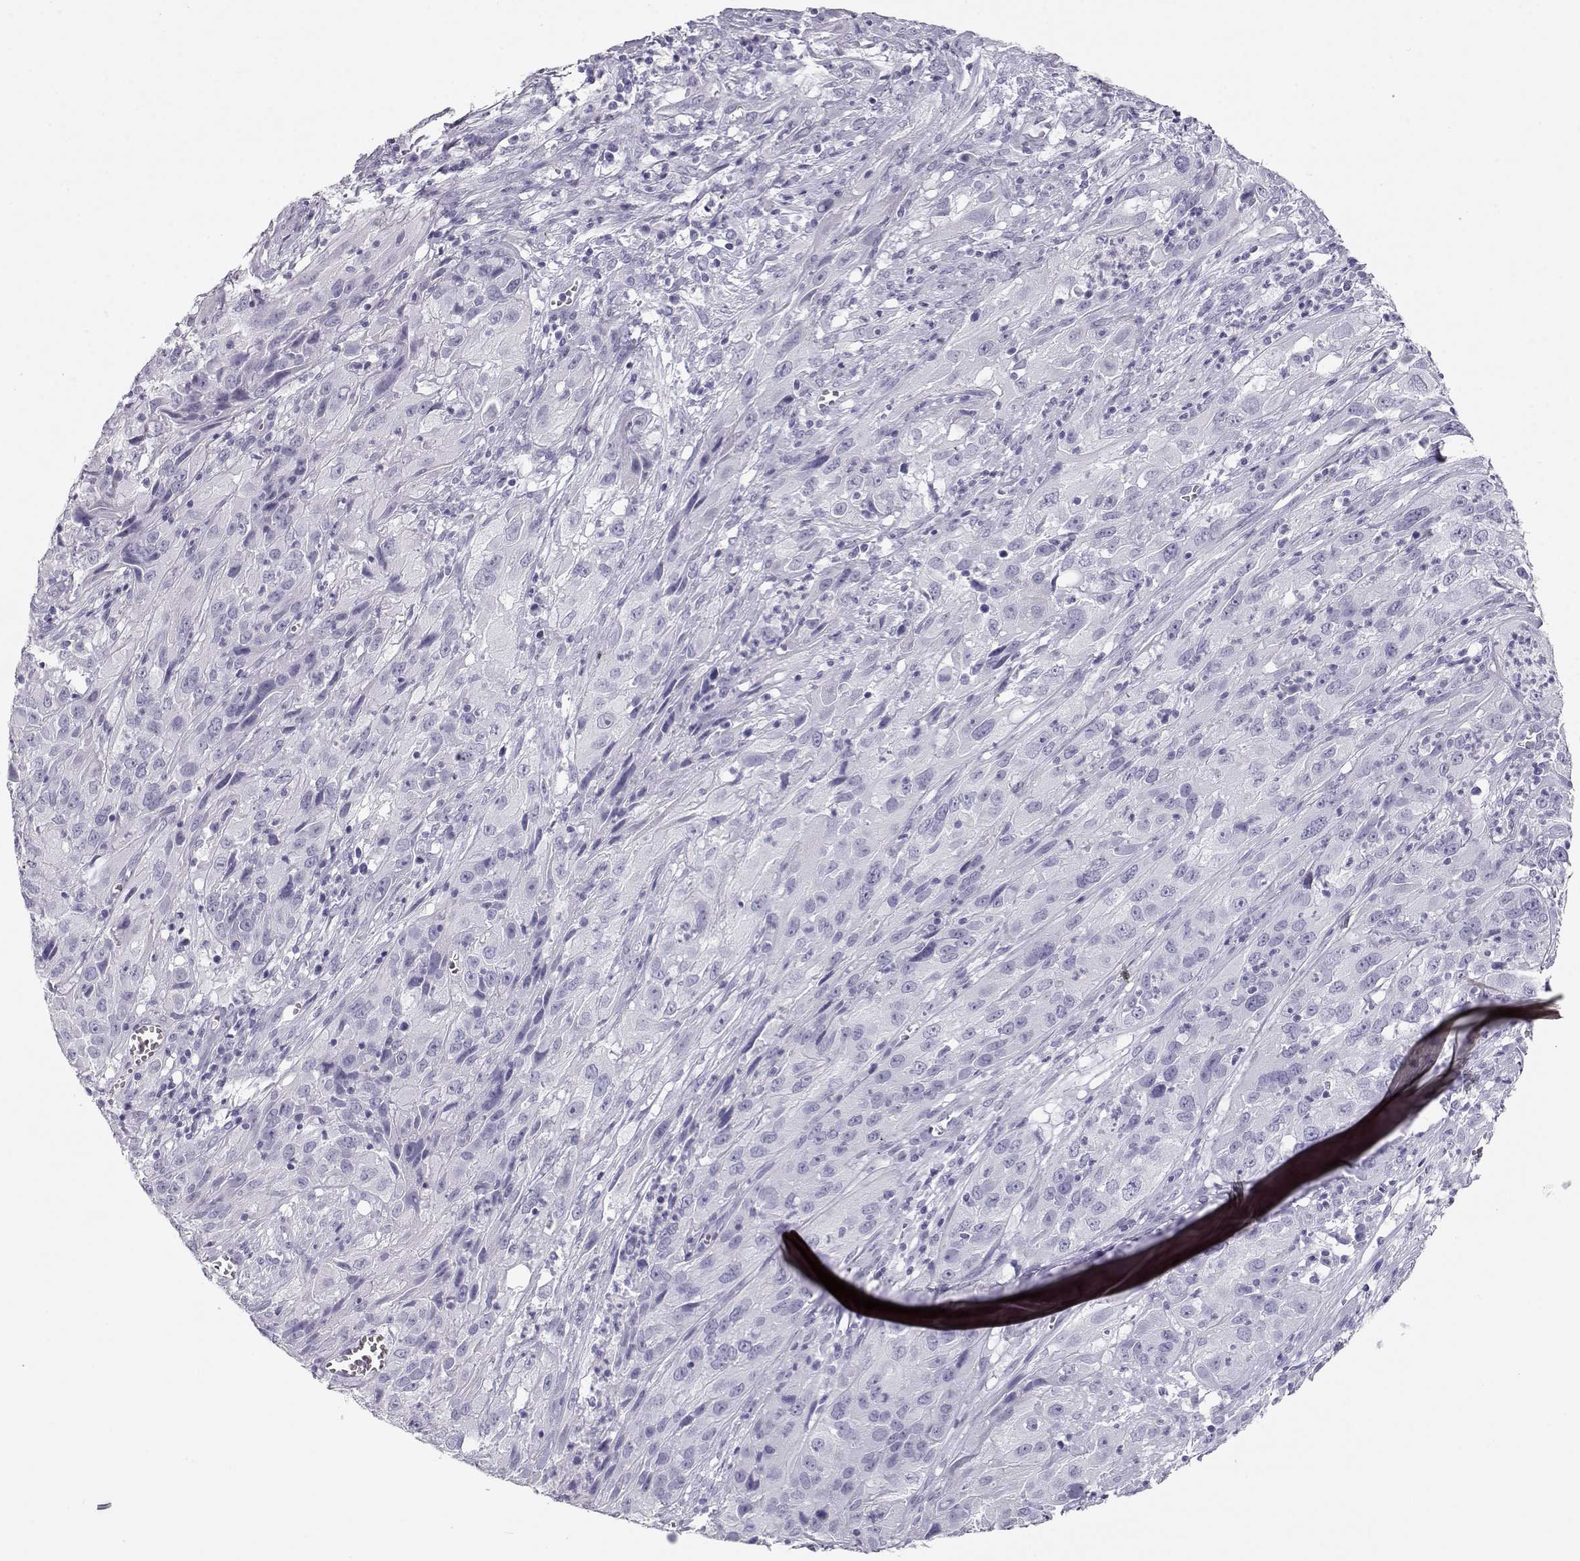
{"staining": {"intensity": "negative", "quantity": "none", "location": "none"}, "tissue": "cervical cancer", "cell_type": "Tumor cells", "image_type": "cancer", "snomed": [{"axis": "morphology", "description": "Squamous cell carcinoma, NOS"}, {"axis": "topography", "description": "Cervix"}], "caption": "Immunohistochemistry (IHC) of human cervical cancer reveals no positivity in tumor cells.", "gene": "TKTL1", "patient": {"sex": "female", "age": 32}}